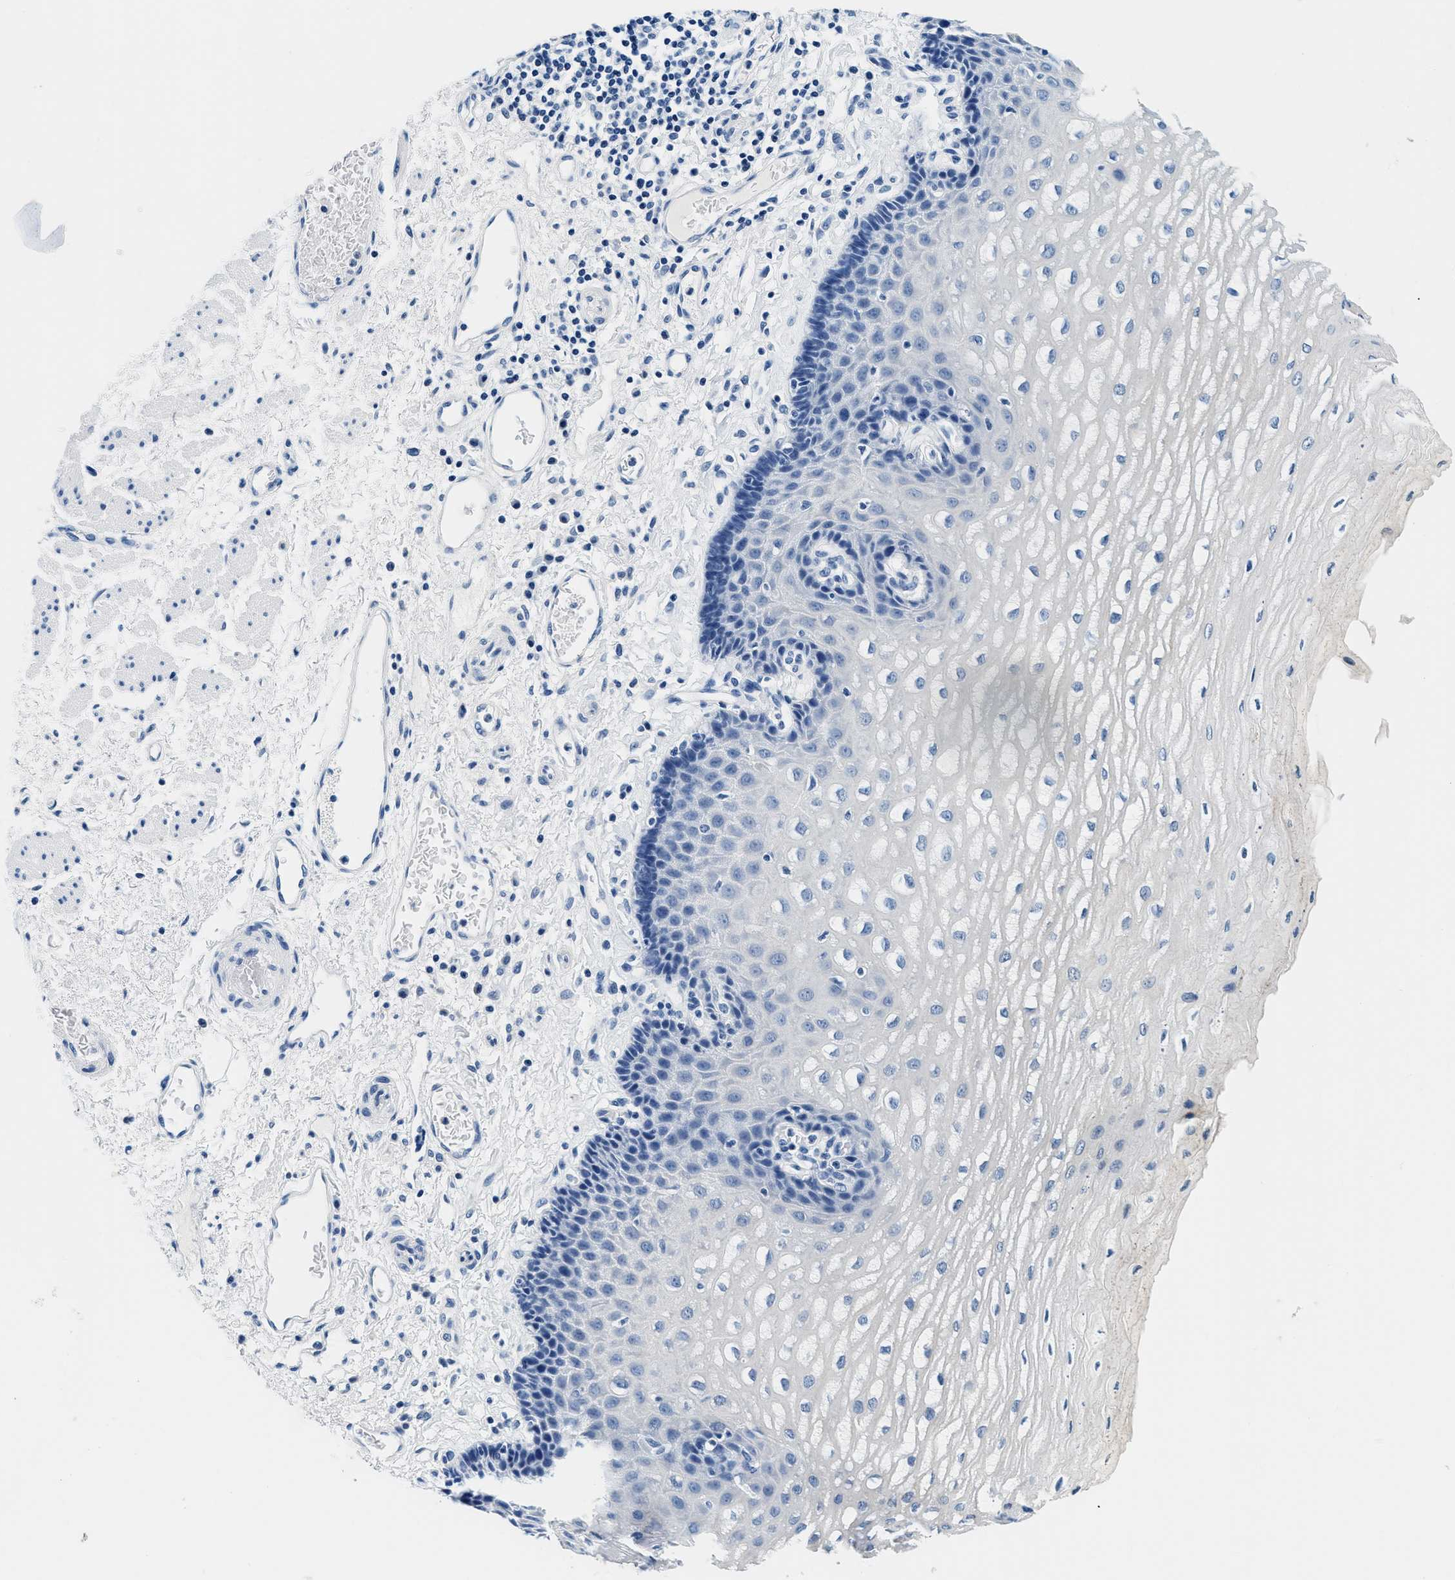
{"staining": {"intensity": "negative", "quantity": "none", "location": "none"}, "tissue": "esophagus", "cell_type": "Squamous epithelial cells", "image_type": "normal", "snomed": [{"axis": "morphology", "description": "Normal tissue, NOS"}, {"axis": "topography", "description": "Esophagus"}], "caption": "Squamous epithelial cells show no significant expression in normal esophagus.", "gene": "GSTM3", "patient": {"sex": "male", "age": 54}}